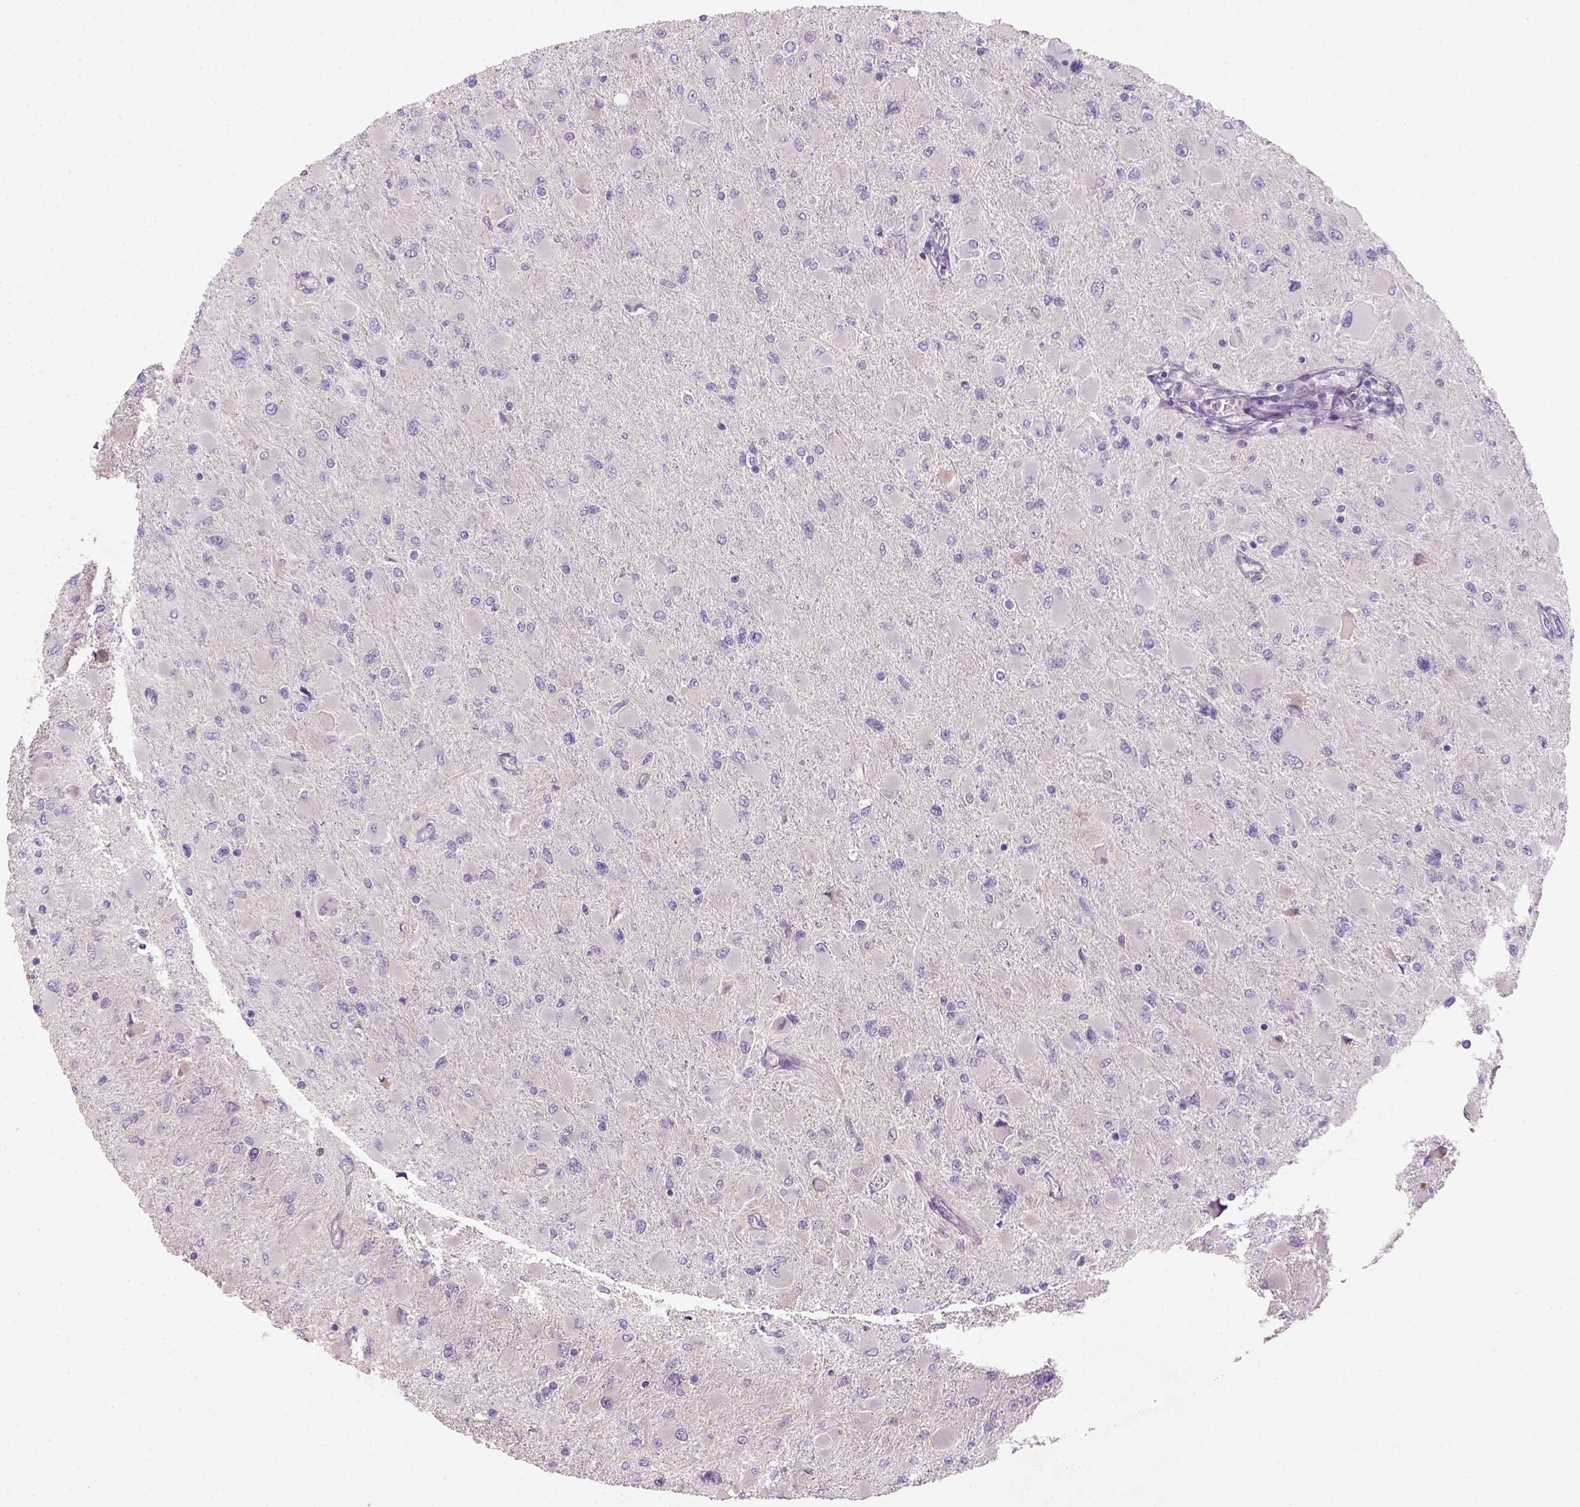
{"staining": {"intensity": "negative", "quantity": "none", "location": "none"}, "tissue": "glioma", "cell_type": "Tumor cells", "image_type": "cancer", "snomed": [{"axis": "morphology", "description": "Glioma, malignant, High grade"}, {"axis": "topography", "description": "Cerebral cortex"}], "caption": "Immunohistochemical staining of malignant glioma (high-grade) shows no significant expression in tumor cells. (DAB IHC visualized using brightfield microscopy, high magnification).", "gene": "NUDT6", "patient": {"sex": "female", "age": 36}}